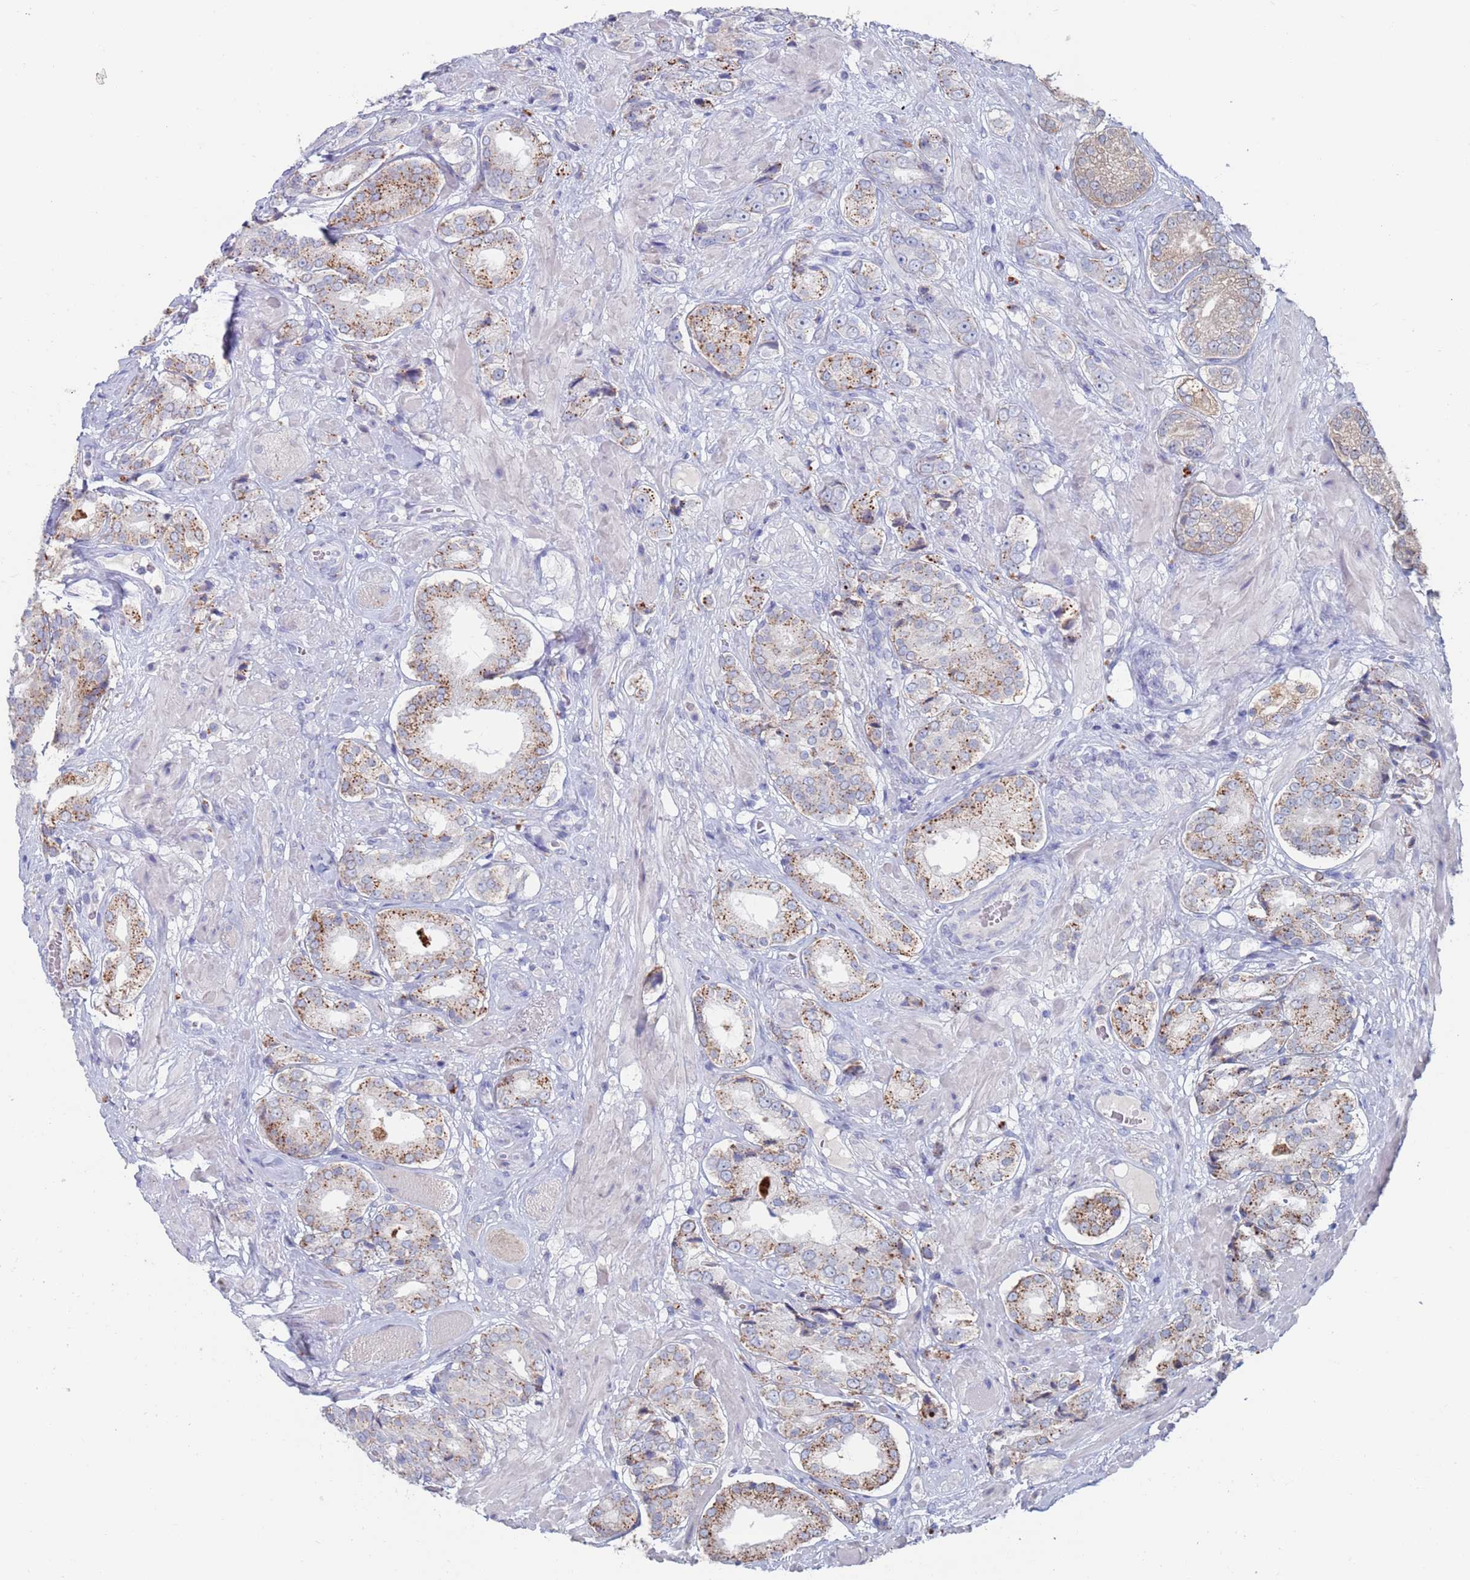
{"staining": {"intensity": "strong", "quantity": "25%-75%", "location": "cytoplasmic/membranous"}, "tissue": "prostate cancer", "cell_type": "Tumor cells", "image_type": "cancer", "snomed": [{"axis": "morphology", "description": "Adenocarcinoma, High grade"}, {"axis": "topography", "description": "Prostate and seminal vesicle, NOS"}], "caption": "There is high levels of strong cytoplasmic/membranous staining in tumor cells of prostate cancer, as demonstrated by immunohistochemical staining (brown color).", "gene": "FUCA1", "patient": {"sex": "male", "age": 64}}